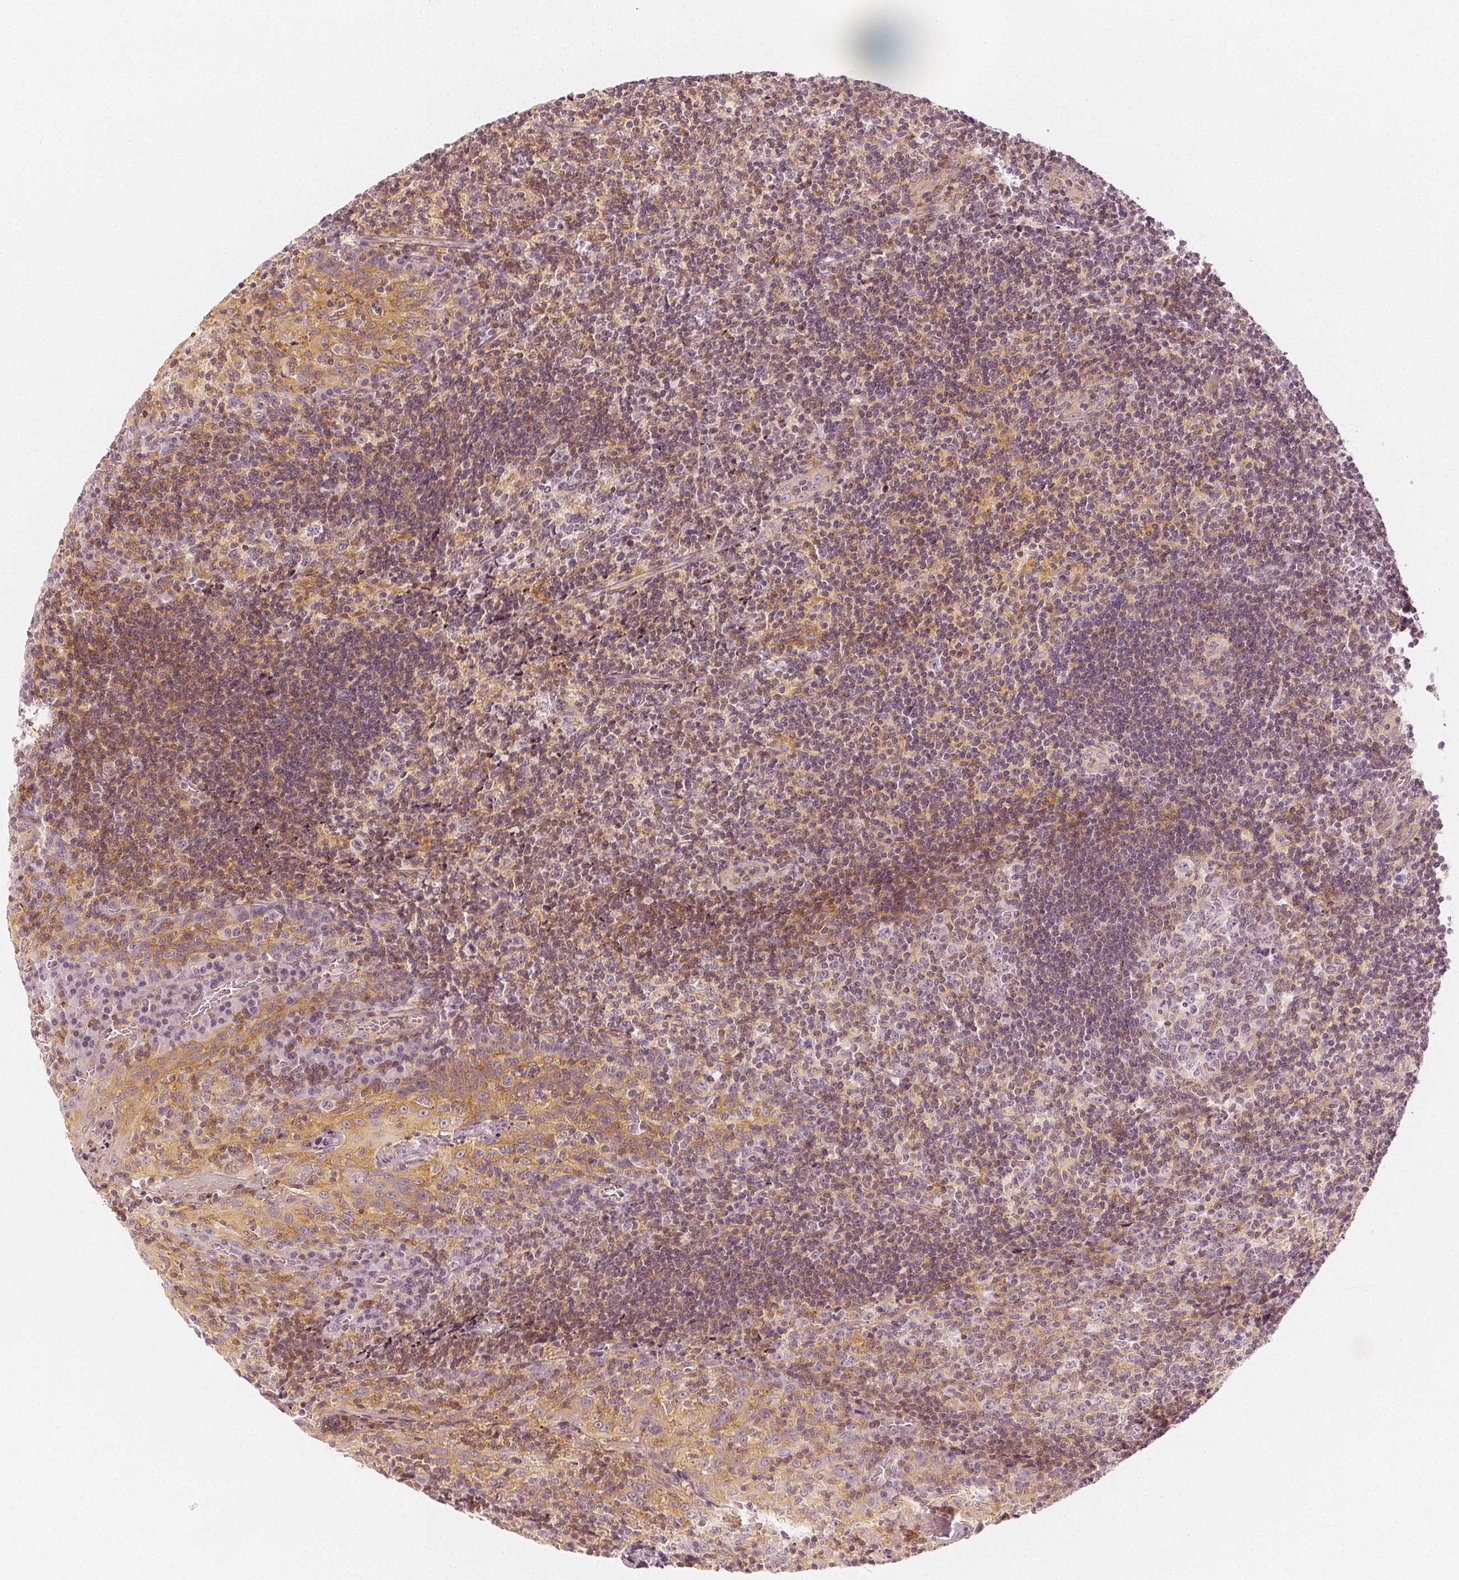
{"staining": {"intensity": "negative", "quantity": "none", "location": "none"}, "tissue": "tonsil", "cell_type": "Germinal center cells", "image_type": "normal", "snomed": [{"axis": "morphology", "description": "Normal tissue, NOS"}, {"axis": "topography", "description": "Tonsil"}], "caption": "High power microscopy histopathology image of an immunohistochemistry (IHC) micrograph of unremarkable tonsil, revealing no significant staining in germinal center cells. Nuclei are stained in blue.", "gene": "ARHGAP26", "patient": {"sex": "male", "age": 17}}